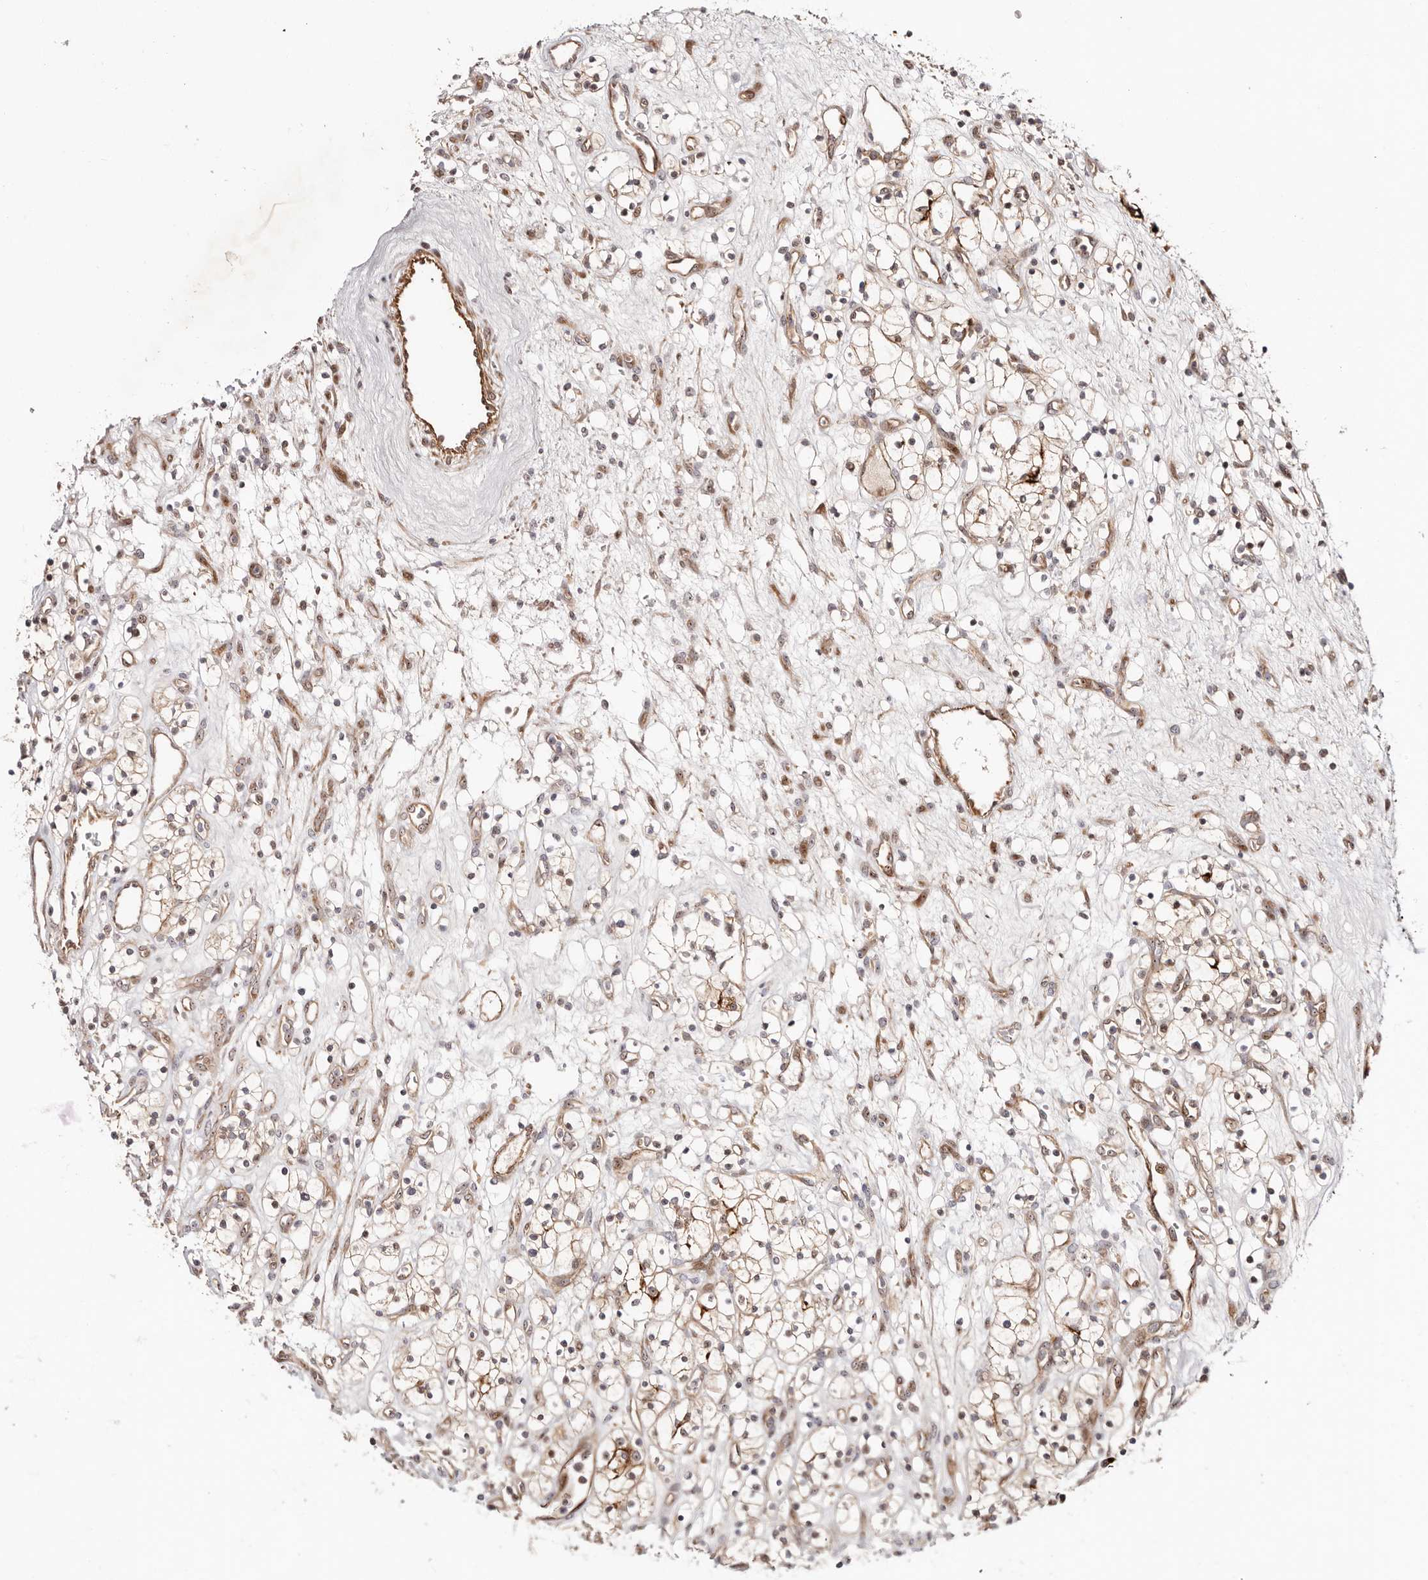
{"staining": {"intensity": "moderate", "quantity": "<25%", "location": "cytoplasmic/membranous,nuclear"}, "tissue": "renal cancer", "cell_type": "Tumor cells", "image_type": "cancer", "snomed": [{"axis": "morphology", "description": "Adenocarcinoma, NOS"}, {"axis": "topography", "description": "Kidney"}], "caption": "Renal cancer was stained to show a protein in brown. There is low levels of moderate cytoplasmic/membranous and nuclear positivity in about <25% of tumor cells. The staining was performed using DAB, with brown indicating positive protein expression. Nuclei are stained blue with hematoxylin.", "gene": "ODF2L", "patient": {"sex": "female", "age": 57}}